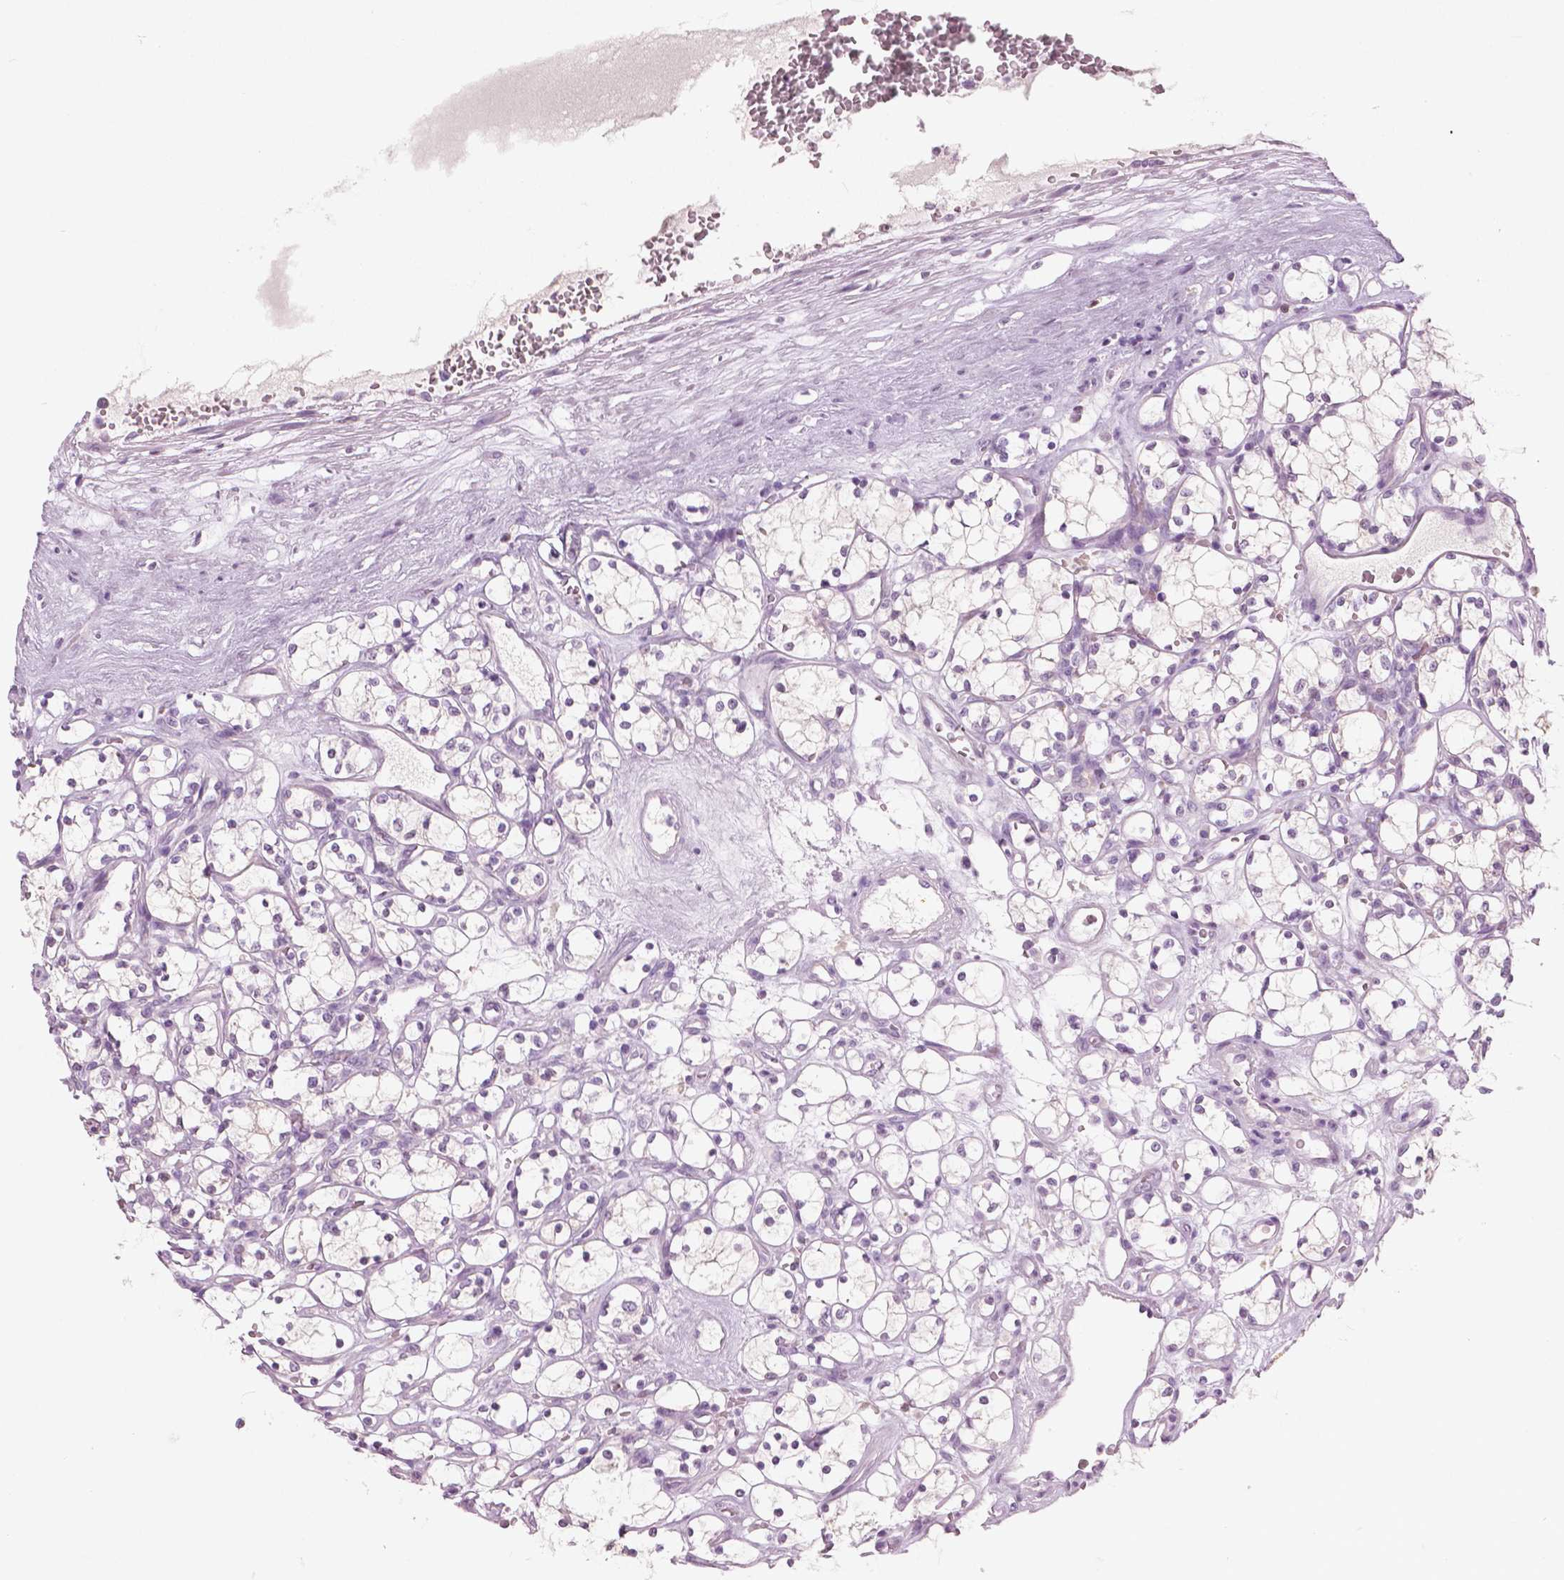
{"staining": {"intensity": "negative", "quantity": "none", "location": "none"}, "tissue": "renal cancer", "cell_type": "Tumor cells", "image_type": "cancer", "snomed": [{"axis": "morphology", "description": "Adenocarcinoma, NOS"}, {"axis": "topography", "description": "Kidney"}], "caption": "The immunohistochemistry (IHC) histopathology image has no significant expression in tumor cells of renal adenocarcinoma tissue.", "gene": "GALM", "patient": {"sex": "female", "age": 69}}